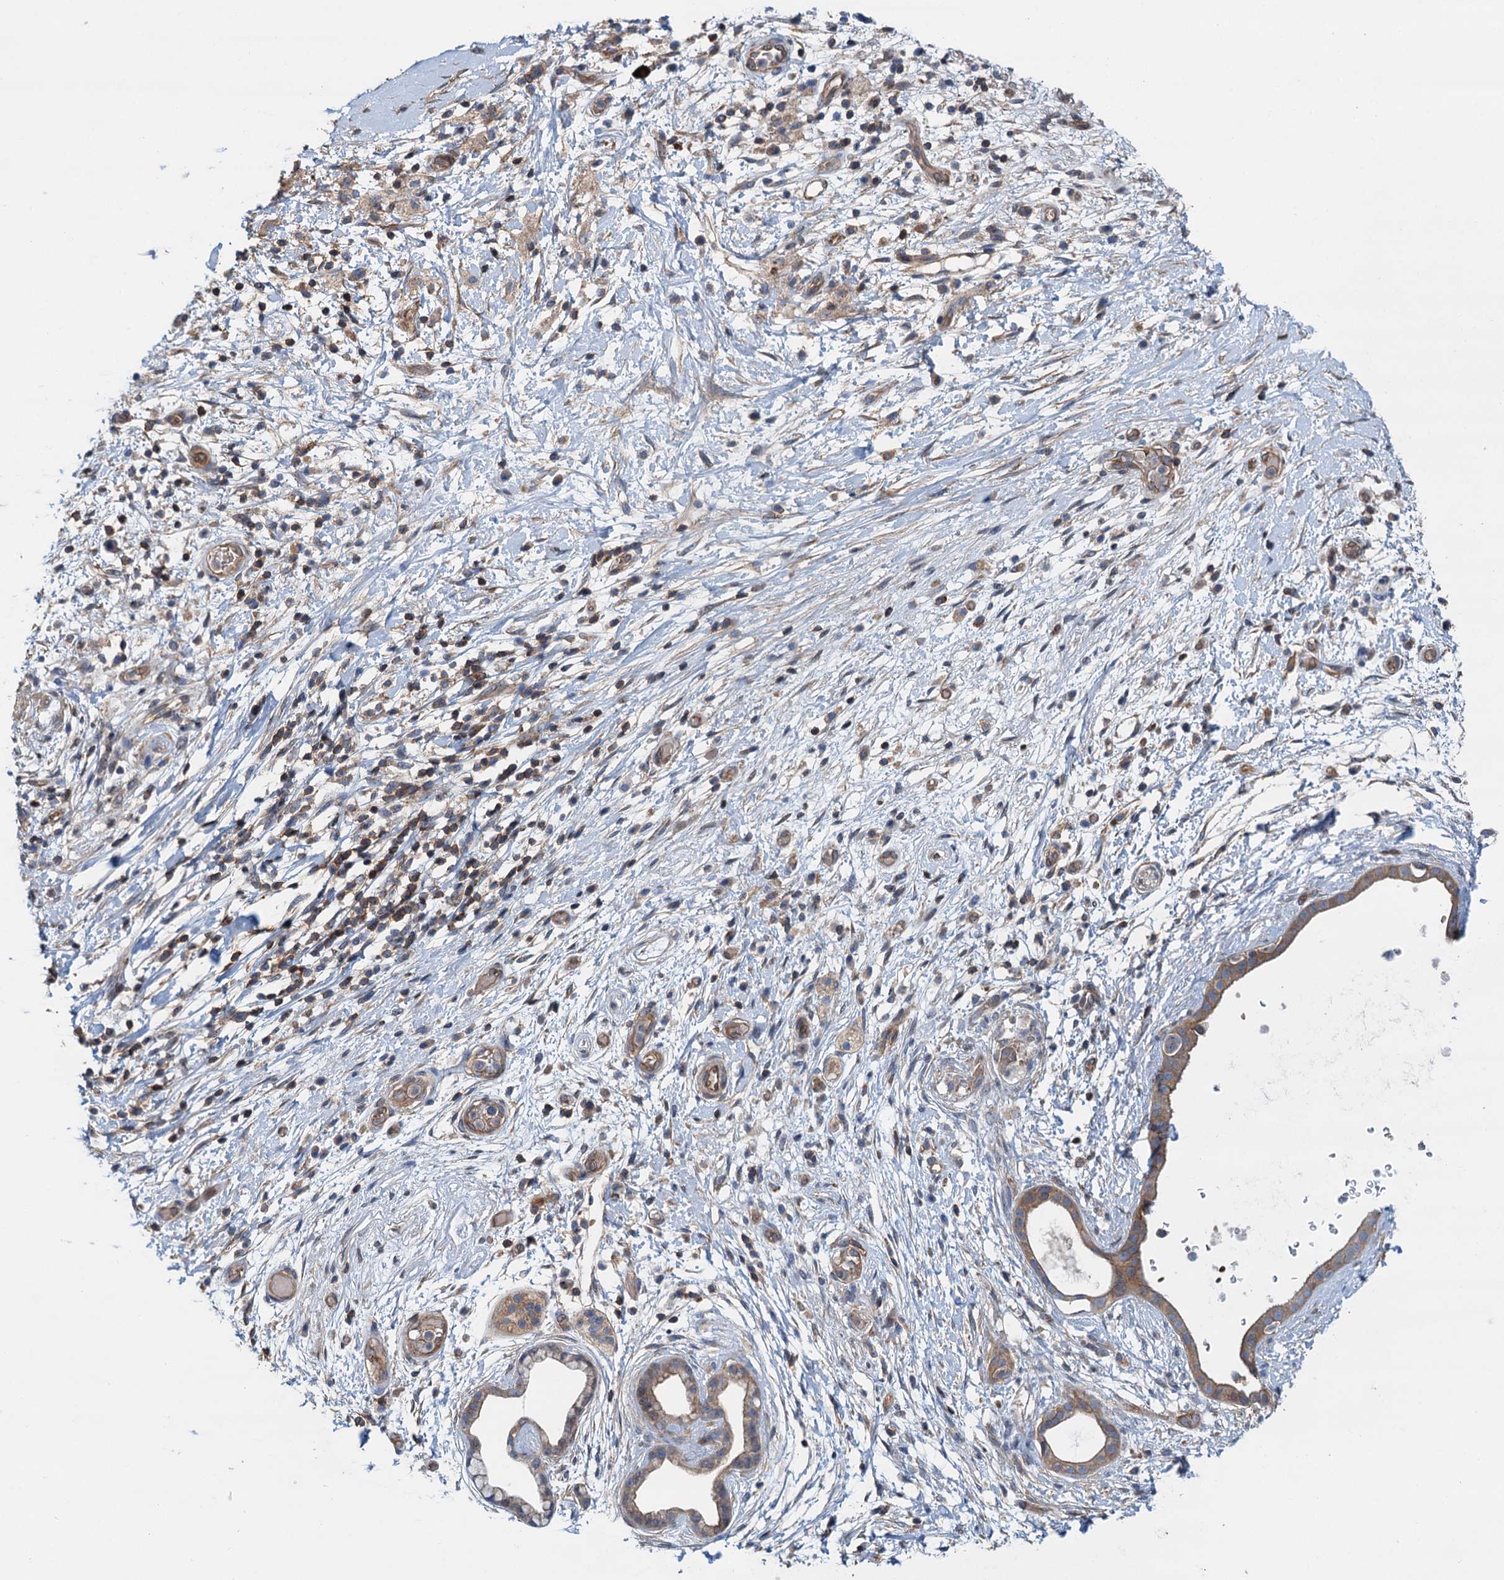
{"staining": {"intensity": "weak", "quantity": ">75%", "location": "cytoplasmic/membranous"}, "tissue": "pancreatic cancer", "cell_type": "Tumor cells", "image_type": "cancer", "snomed": [{"axis": "morphology", "description": "Adenocarcinoma, NOS"}, {"axis": "topography", "description": "Pancreas"}], "caption": "Tumor cells exhibit weak cytoplasmic/membranous expression in about >75% of cells in pancreatic cancer.", "gene": "ROGDI", "patient": {"sex": "female", "age": 73}}